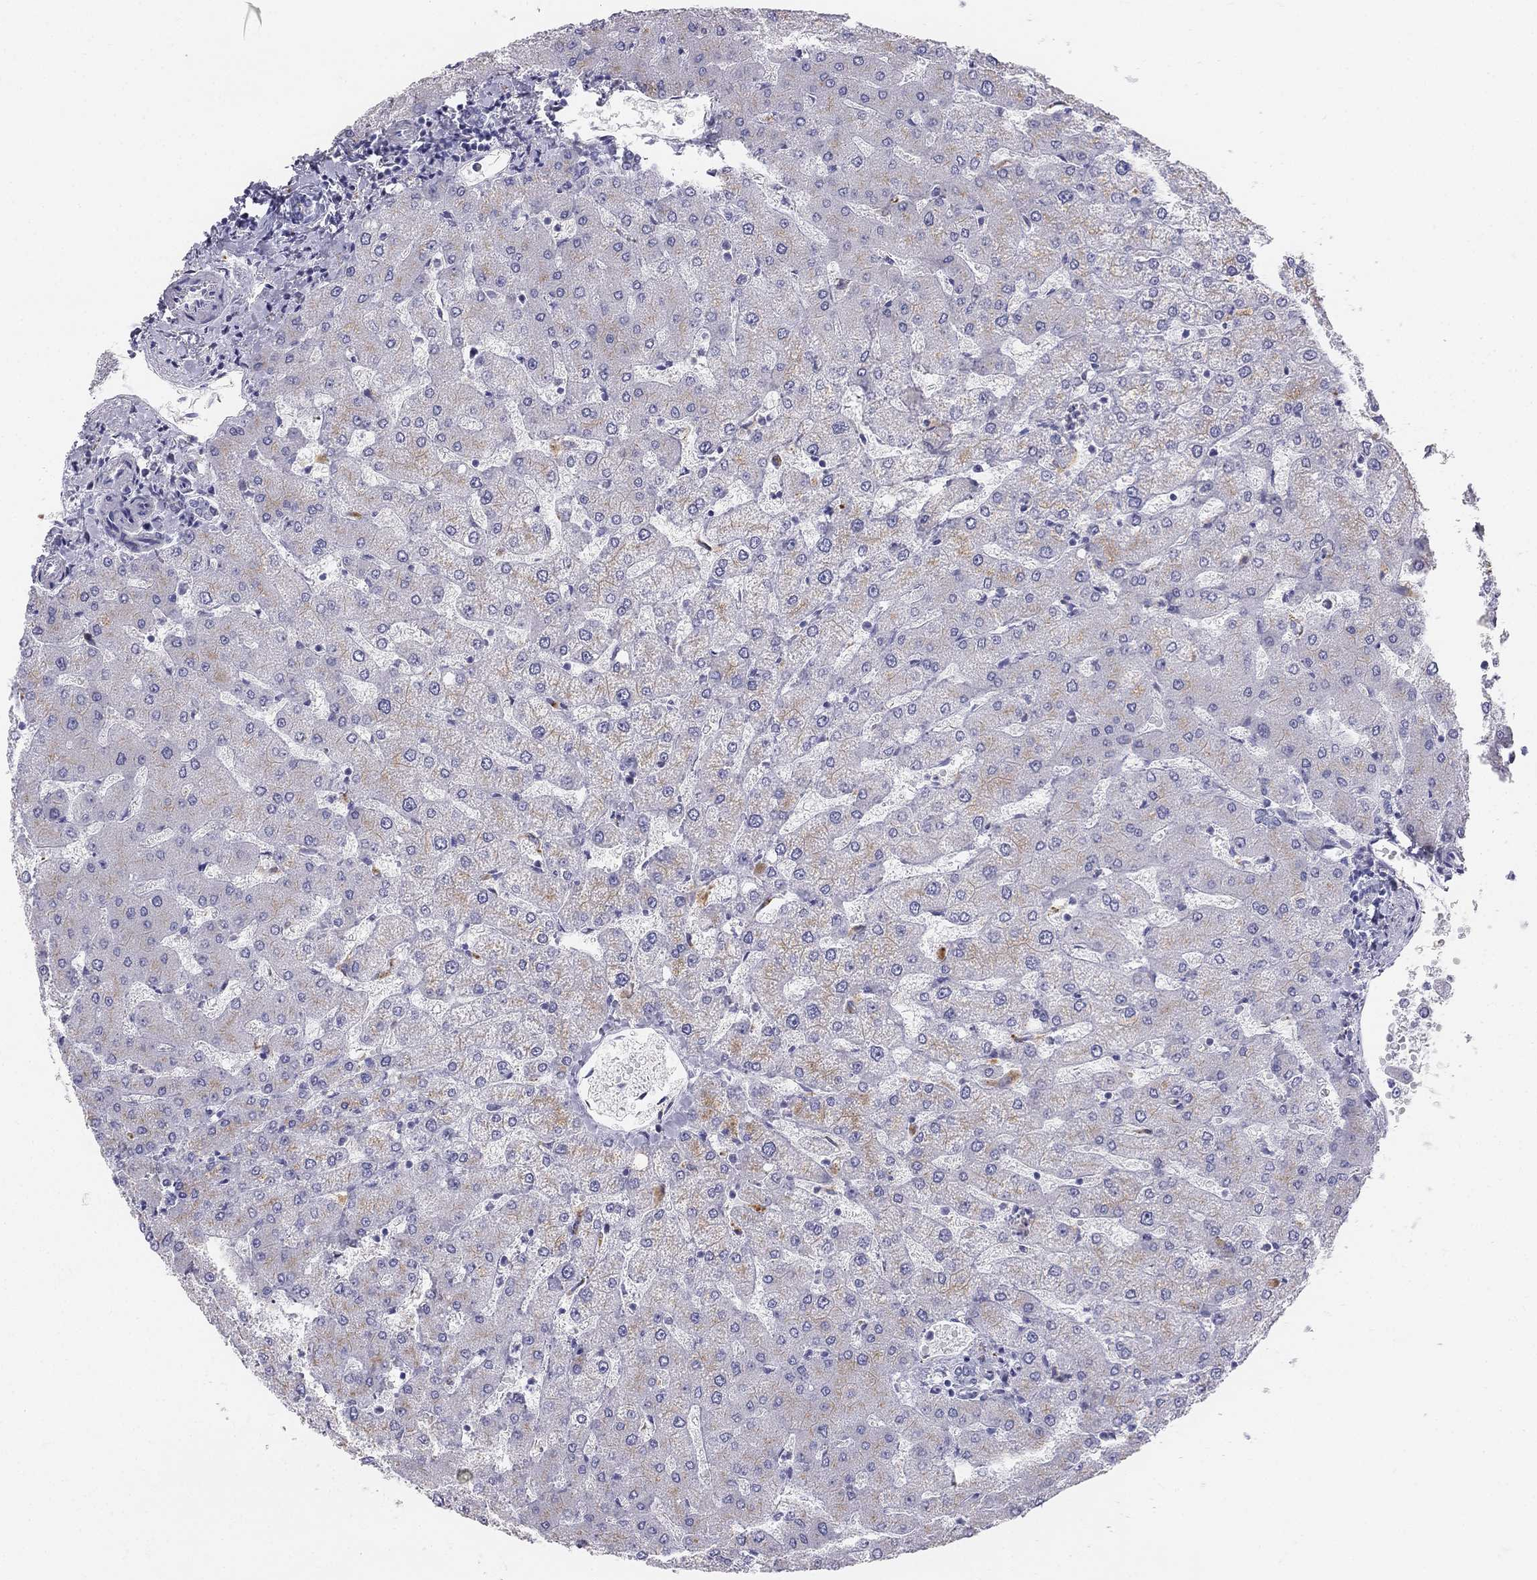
{"staining": {"intensity": "negative", "quantity": "none", "location": "none"}, "tissue": "liver", "cell_type": "Cholangiocytes", "image_type": "normal", "snomed": [{"axis": "morphology", "description": "Normal tissue, NOS"}, {"axis": "topography", "description": "Liver"}], "caption": "Cholangiocytes show no significant protein expression in benign liver.", "gene": "ALOXE3", "patient": {"sex": "female", "age": 54}}